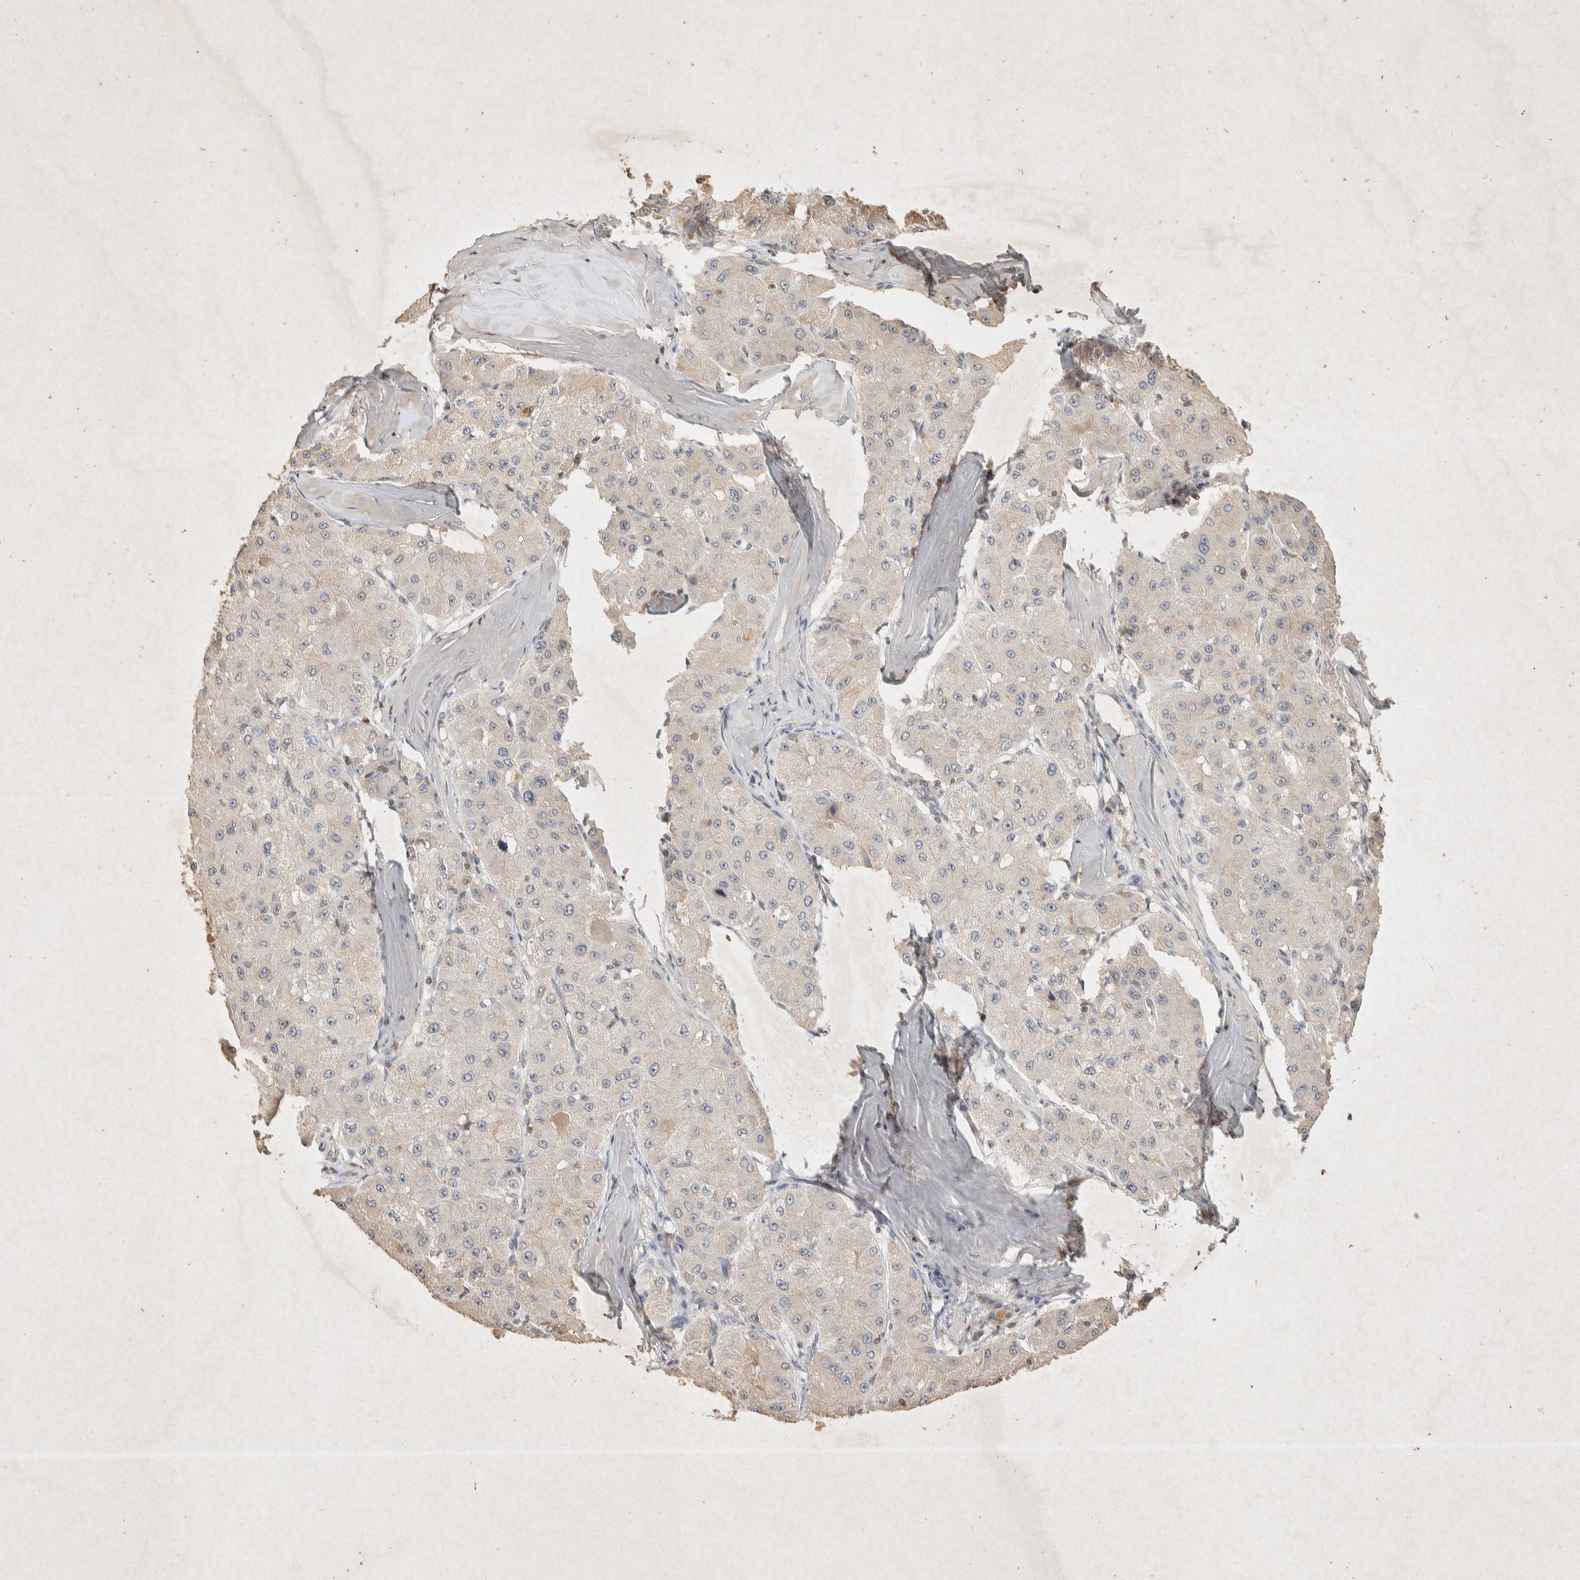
{"staining": {"intensity": "weak", "quantity": "25%-75%", "location": "cytoplasmic/membranous"}, "tissue": "liver cancer", "cell_type": "Tumor cells", "image_type": "cancer", "snomed": [{"axis": "morphology", "description": "Carcinoma, Hepatocellular, NOS"}, {"axis": "topography", "description": "Liver"}], "caption": "The immunohistochemical stain shows weak cytoplasmic/membranous expression in tumor cells of liver cancer tissue. The staining is performed using DAB brown chromogen to label protein expression. The nuclei are counter-stained blue using hematoxylin.", "gene": "RAC2", "patient": {"sex": "male", "age": 80}}